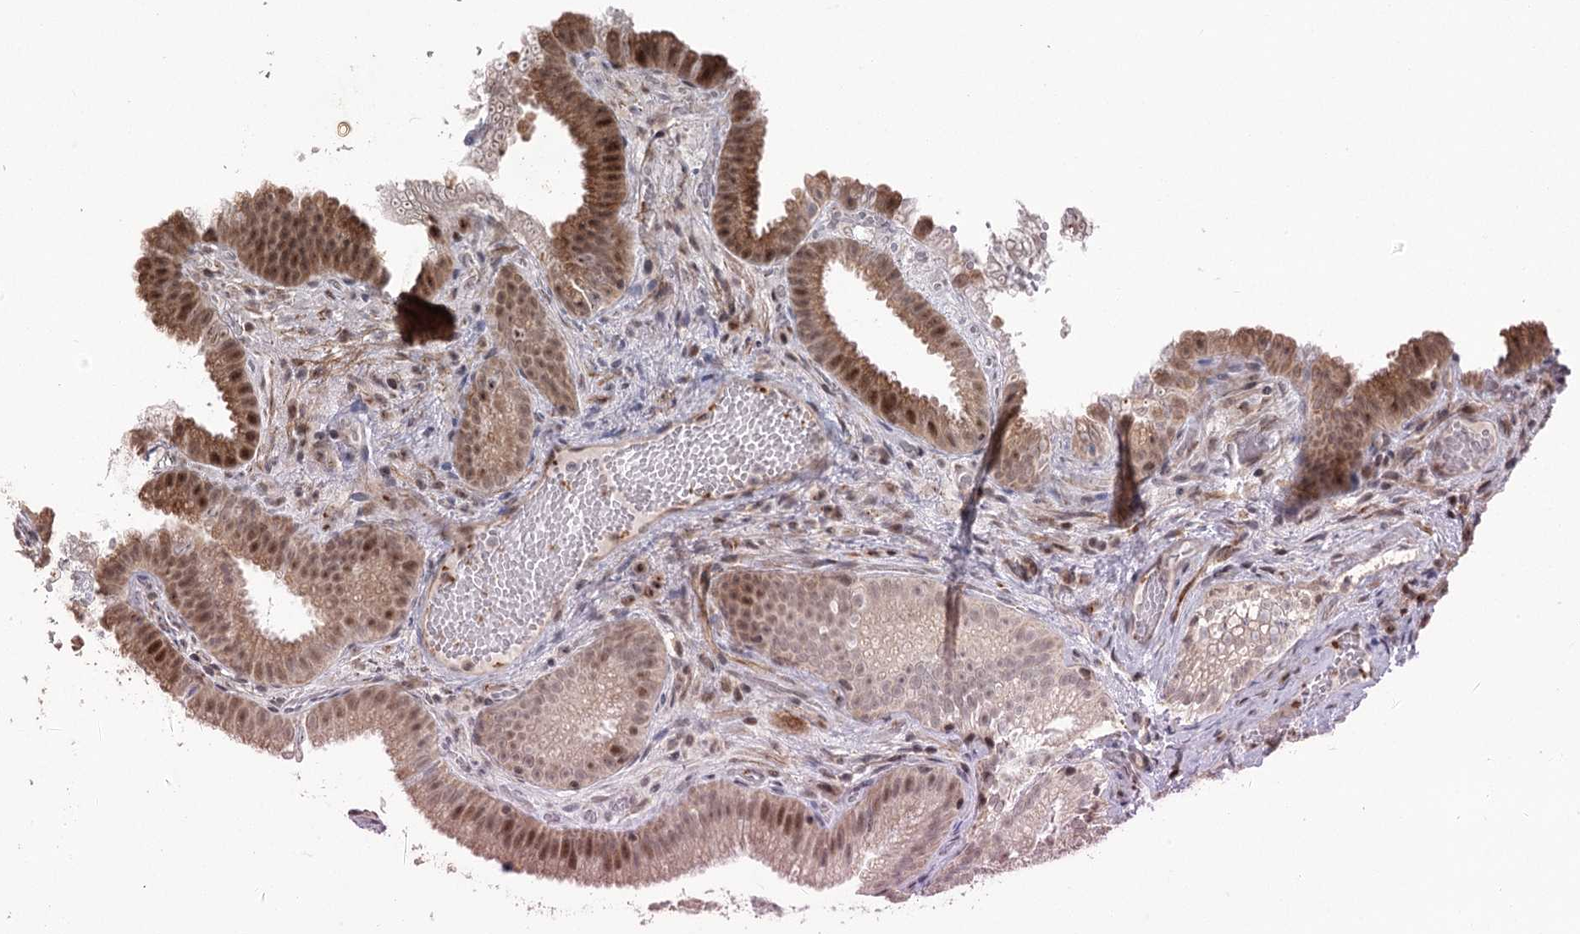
{"staining": {"intensity": "moderate", "quantity": ">75%", "location": "cytoplasmic/membranous,nuclear"}, "tissue": "gallbladder", "cell_type": "Glandular cells", "image_type": "normal", "snomed": [{"axis": "morphology", "description": "Normal tissue, NOS"}, {"axis": "topography", "description": "Gallbladder"}], "caption": "Protein expression analysis of unremarkable human gallbladder reveals moderate cytoplasmic/membranous,nuclear positivity in about >75% of glandular cells.", "gene": "WBP1L", "patient": {"sex": "female", "age": 30}}